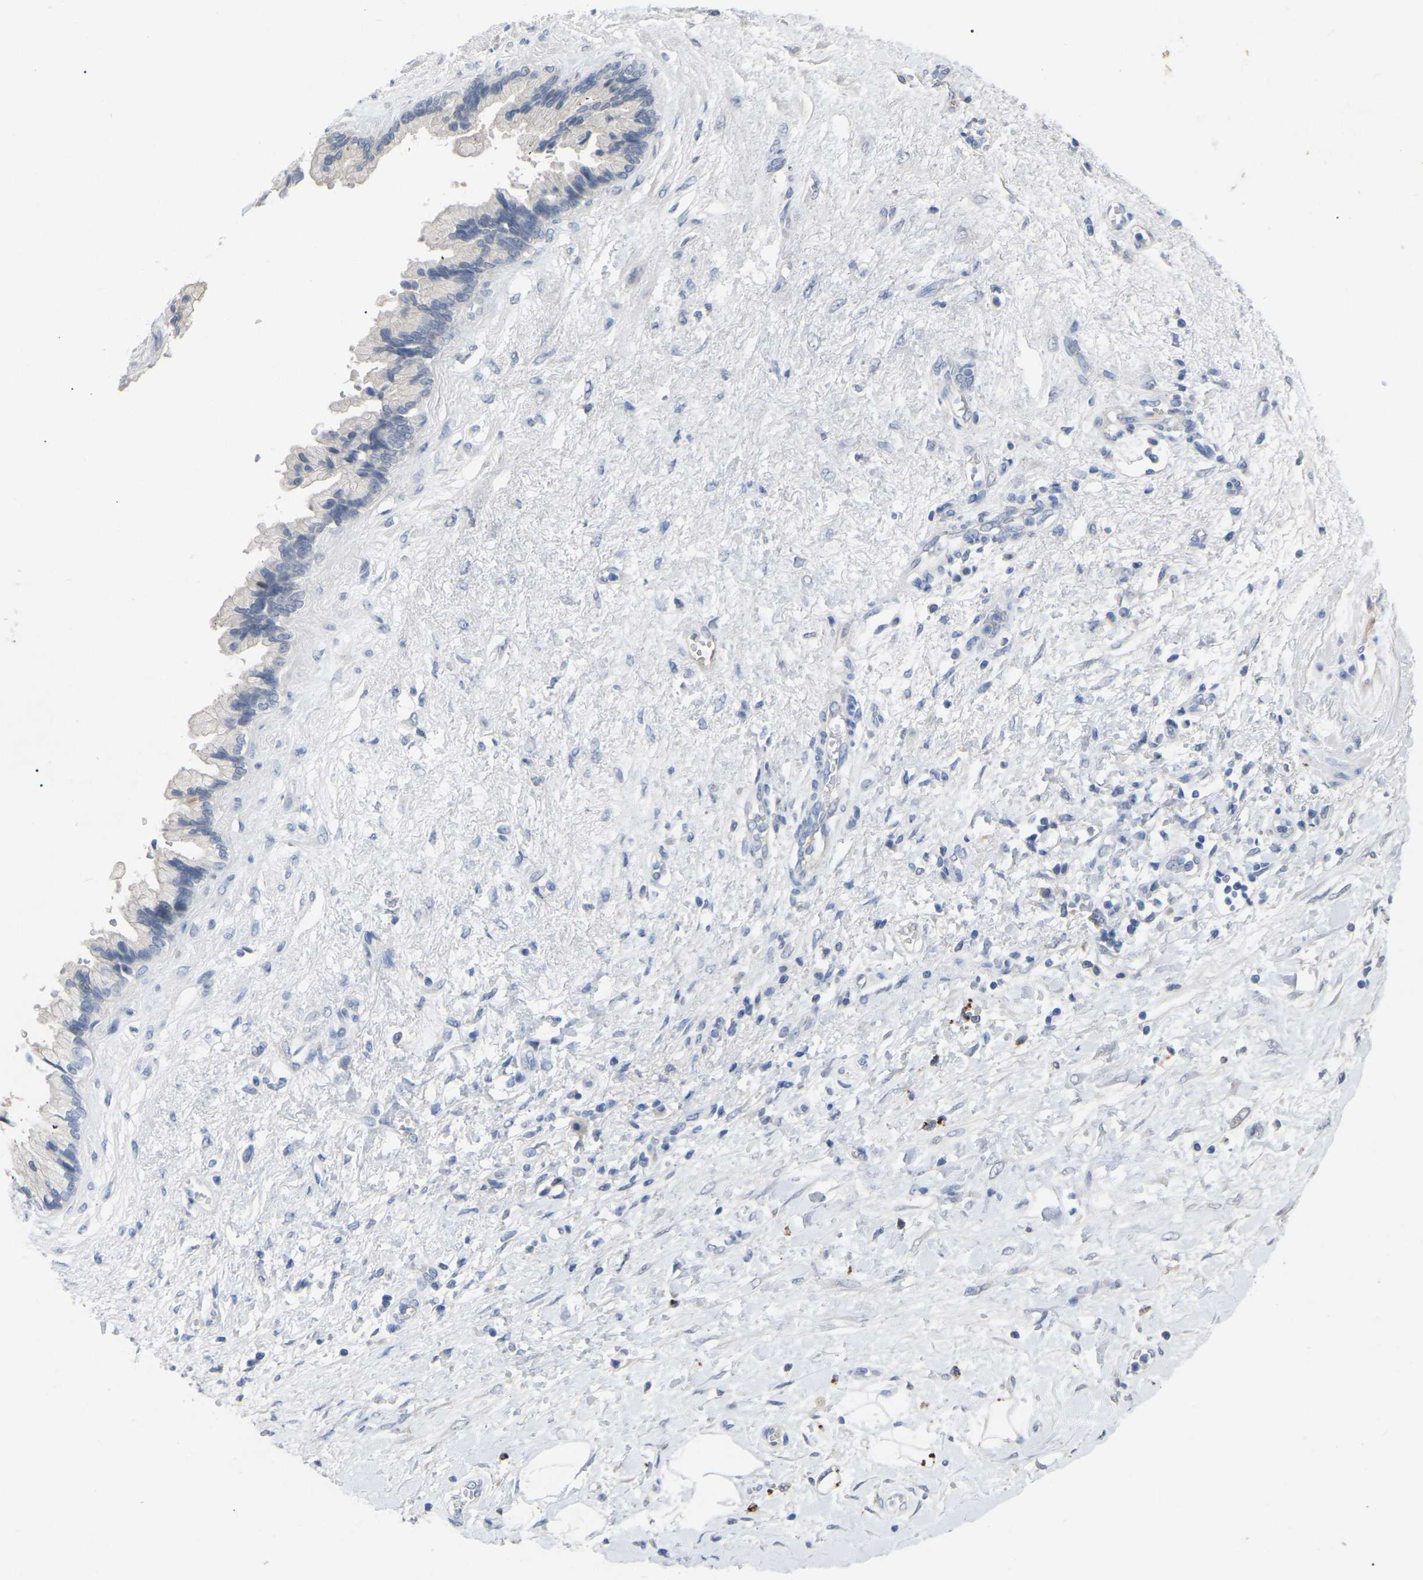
{"staining": {"intensity": "negative", "quantity": "none", "location": "none"}, "tissue": "pancreatic cancer", "cell_type": "Tumor cells", "image_type": "cancer", "snomed": [{"axis": "morphology", "description": "Adenocarcinoma, NOS"}, {"axis": "topography", "description": "Pancreas"}], "caption": "DAB immunohistochemical staining of adenocarcinoma (pancreatic) reveals no significant staining in tumor cells.", "gene": "SMPD2", "patient": {"sex": "female", "age": 60}}